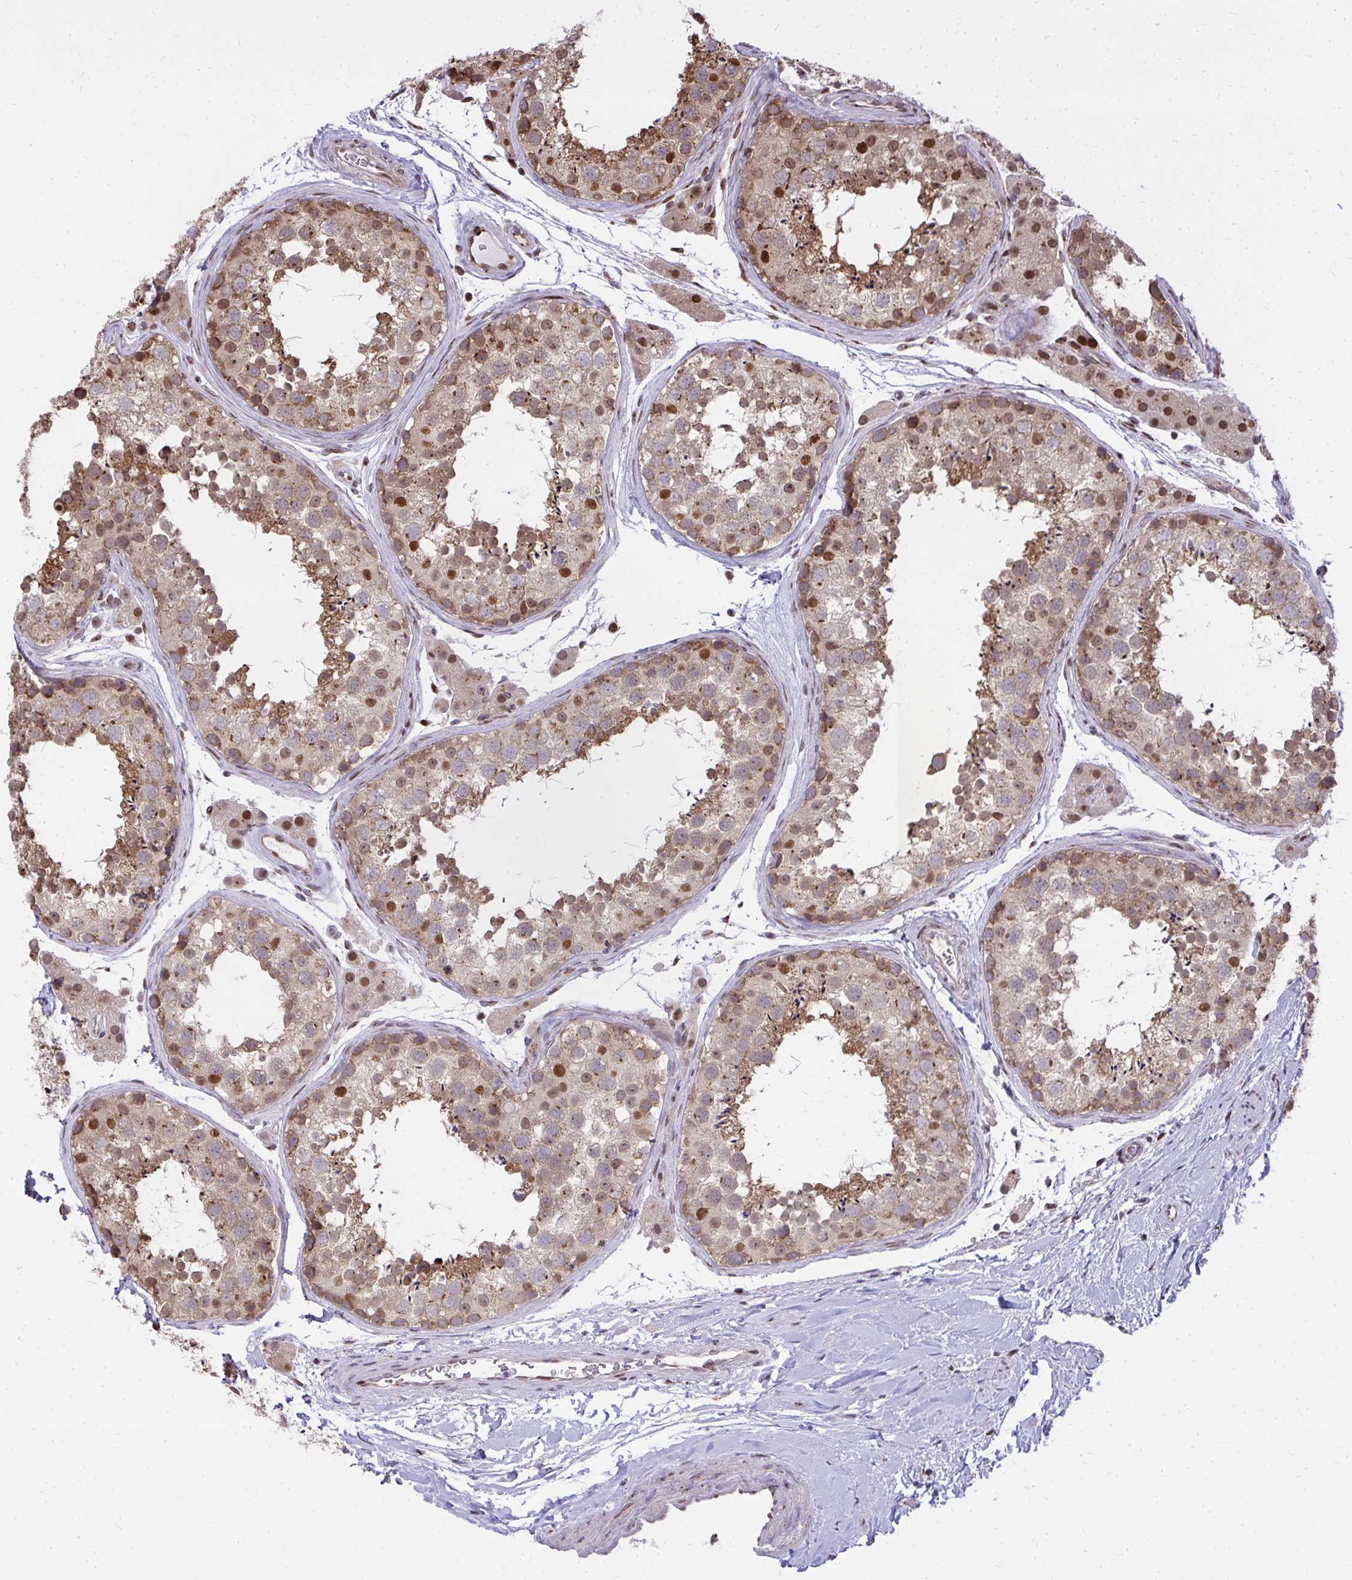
{"staining": {"intensity": "strong", "quantity": "25%-75%", "location": "cytoplasmic/membranous,nuclear"}, "tissue": "testis", "cell_type": "Cells in seminiferous ducts", "image_type": "normal", "snomed": [{"axis": "morphology", "description": "Normal tissue, NOS"}, {"axis": "topography", "description": "Testis"}], "caption": "Cells in seminiferous ducts demonstrate strong cytoplasmic/membranous,nuclear positivity in approximately 25%-75% of cells in unremarkable testis. (DAB IHC with brightfield microscopy, high magnification).", "gene": "PIGY", "patient": {"sex": "male", "age": 41}}